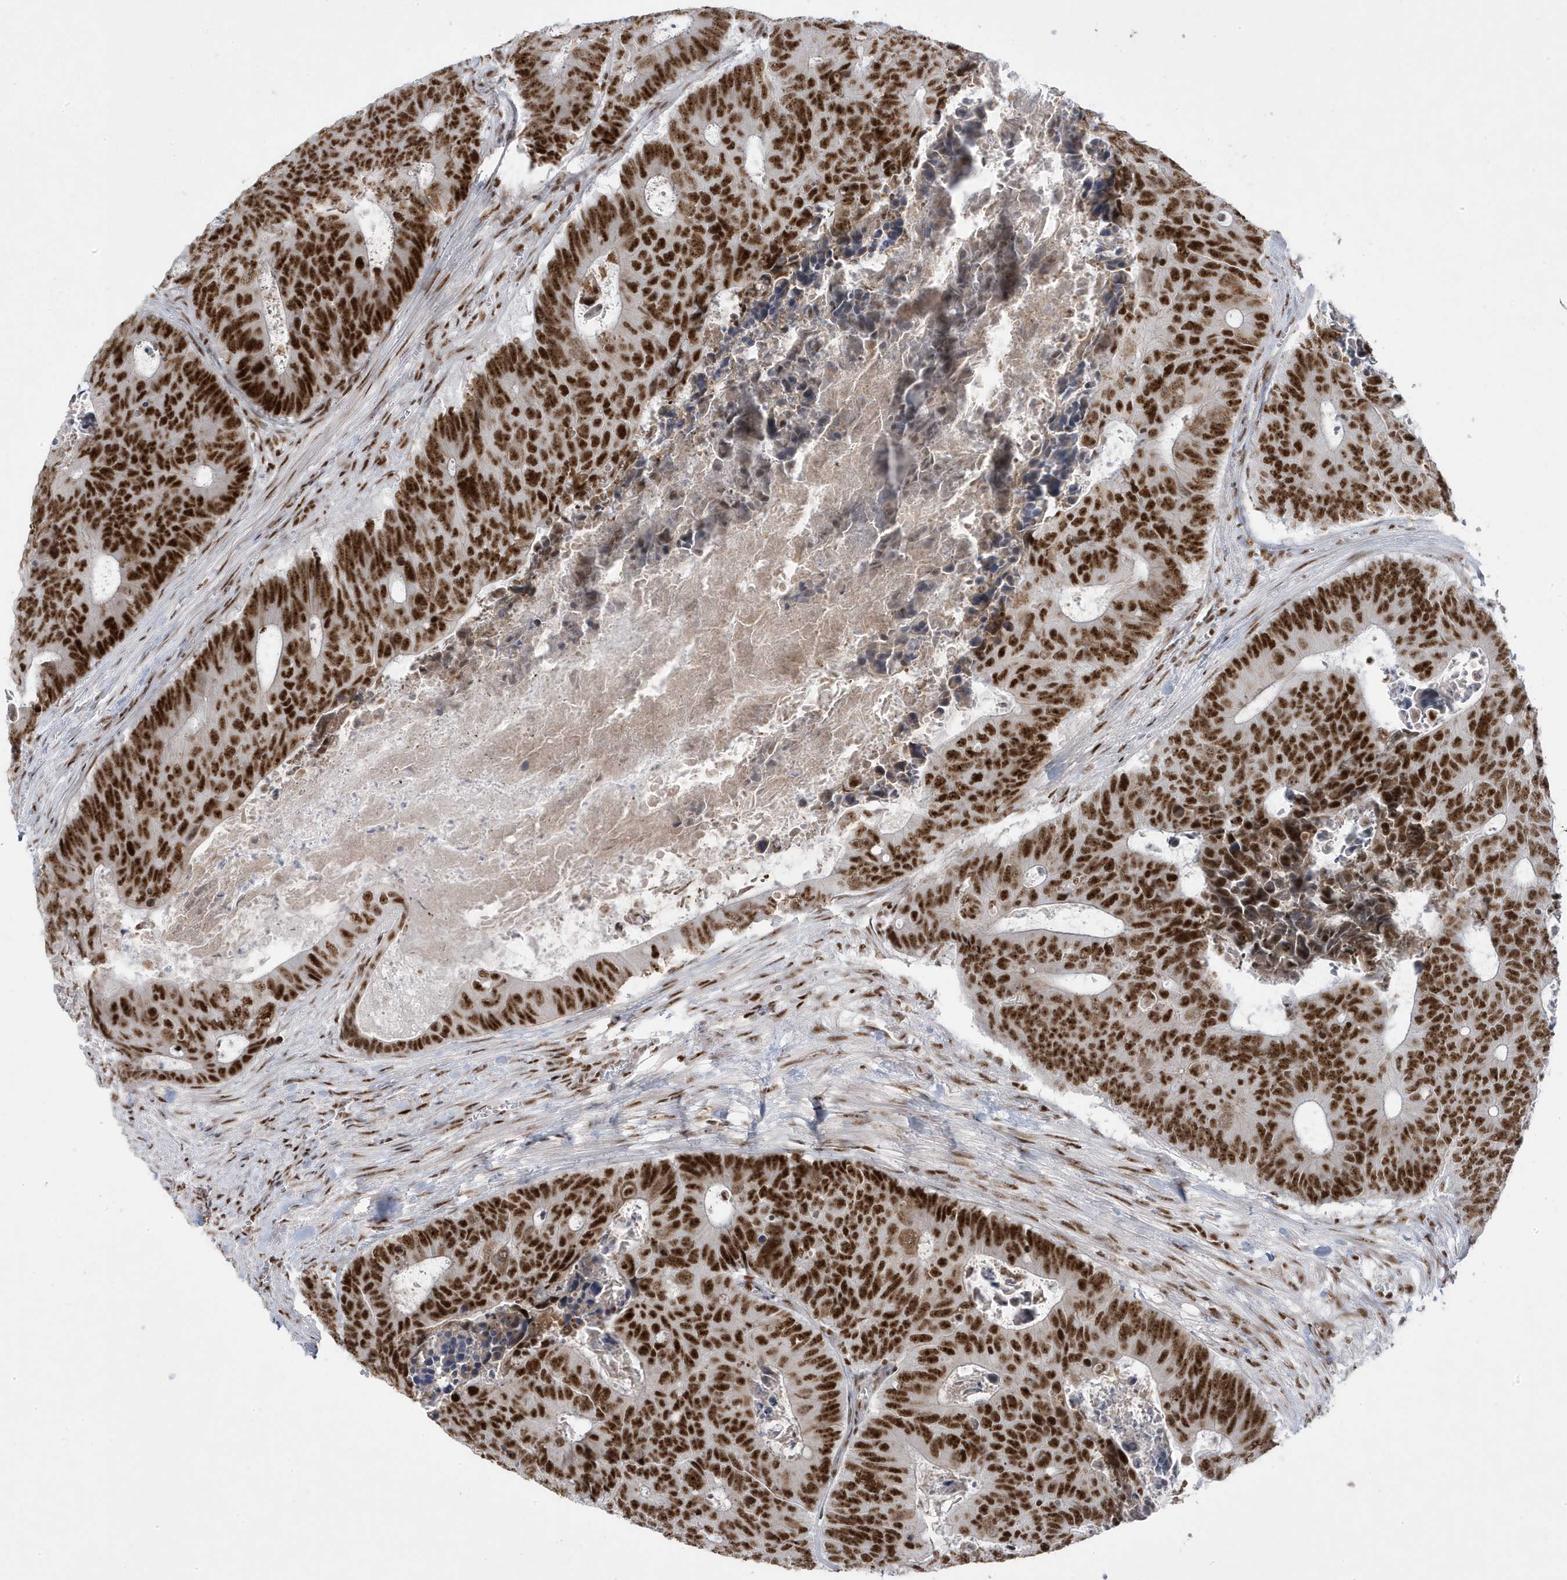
{"staining": {"intensity": "strong", "quantity": ">75%", "location": "nuclear"}, "tissue": "colorectal cancer", "cell_type": "Tumor cells", "image_type": "cancer", "snomed": [{"axis": "morphology", "description": "Adenocarcinoma, NOS"}, {"axis": "topography", "description": "Colon"}], "caption": "Protein expression analysis of human colorectal adenocarcinoma reveals strong nuclear expression in approximately >75% of tumor cells.", "gene": "MTREX", "patient": {"sex": "male", "age": 87}}